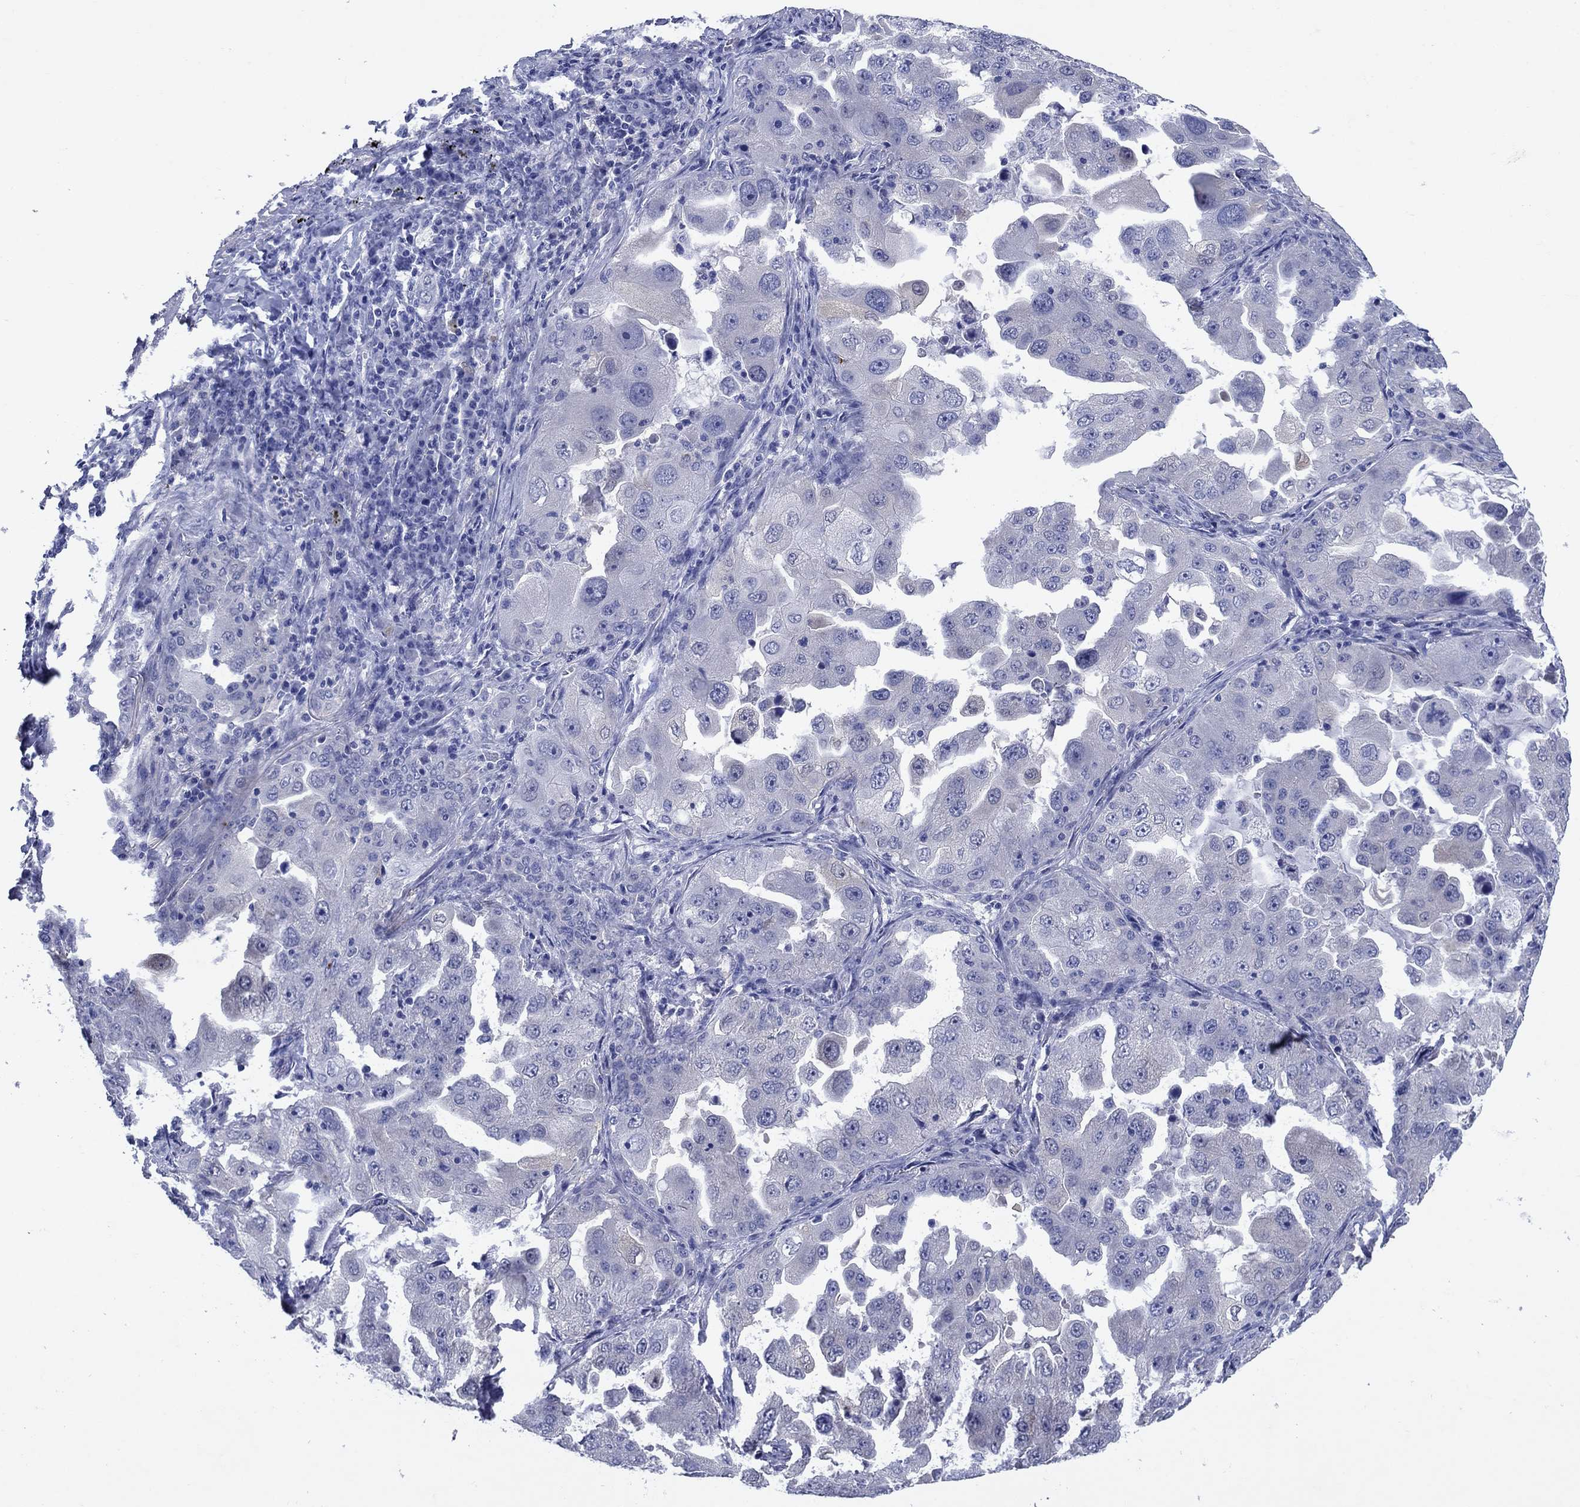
{"staining": {"intensity": "negative", "quantity": "none", "location": "none"}, "tissue": "lung cancer", "cell_type": "Tumor cells", "image_type": "cancer", "snomed": [{"axis": "morphology", "description": "Adenocarcinoma, NOS"}, {"axis": "topography", "description": "Lung"}], "caption": "The immunohistochemistry (IHC) photomicrograph has no significant expression in tumor cells of lung cancer tissue.", "gene": "SULT2B1", "patient": {"sex": "female", "age": 61}}